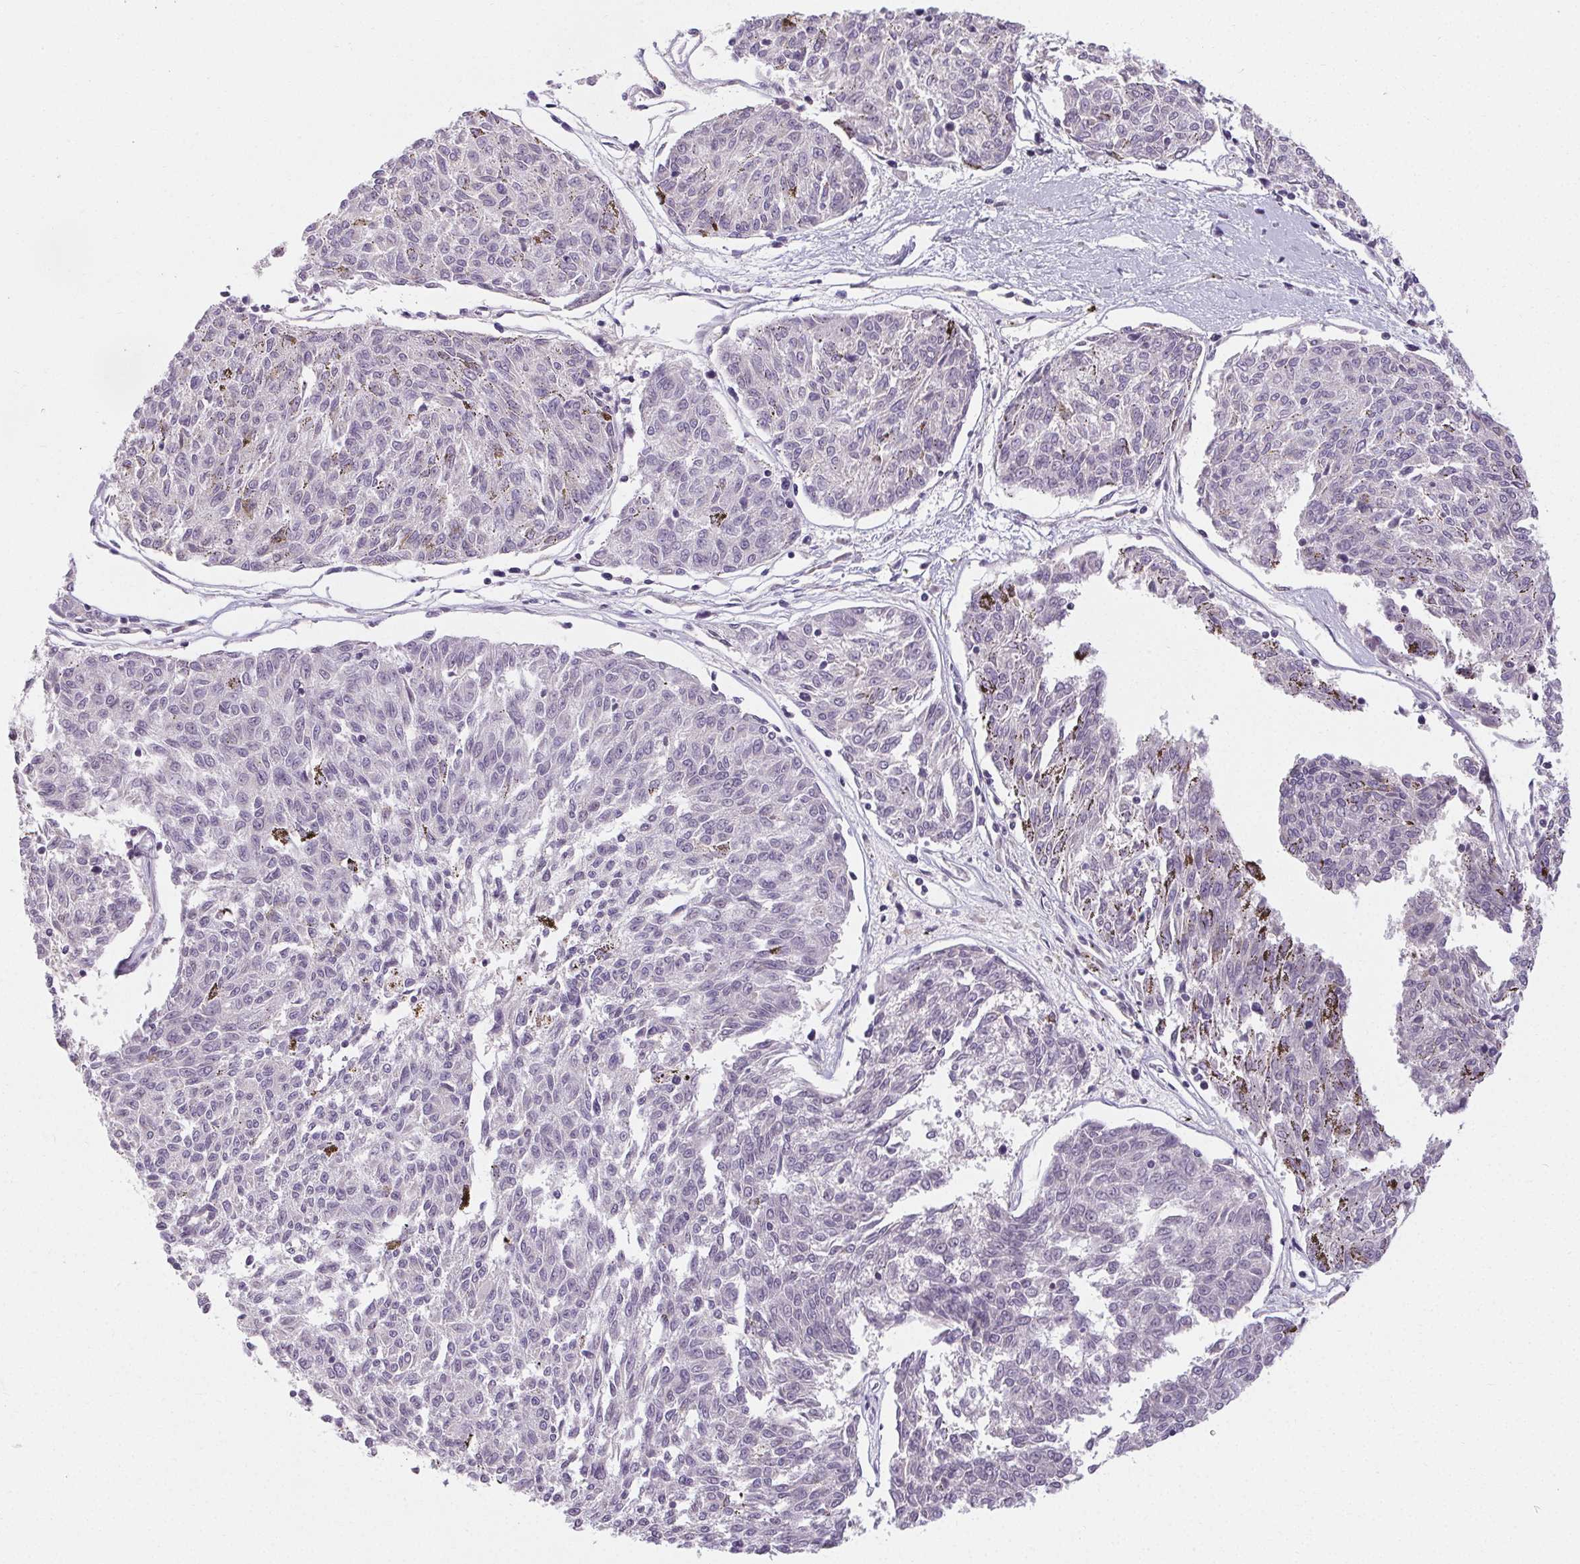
{"staining": {"intensity": "negative", "quantity": "none", "location": "none"}, "tissue": "melanoma", "cell_type": "Tumor cells", "image_type": "cancer", "snomed": [{"axis": "morphology", "description": "Malignant melanoma, NOS"}, {"axis": "topography", "description": "Skin"}], "caption": "There is no significant staining in tumor cells of melanoma.", "gene": "TMEM52B", "patient": {"sex": "female", "age": 72}}